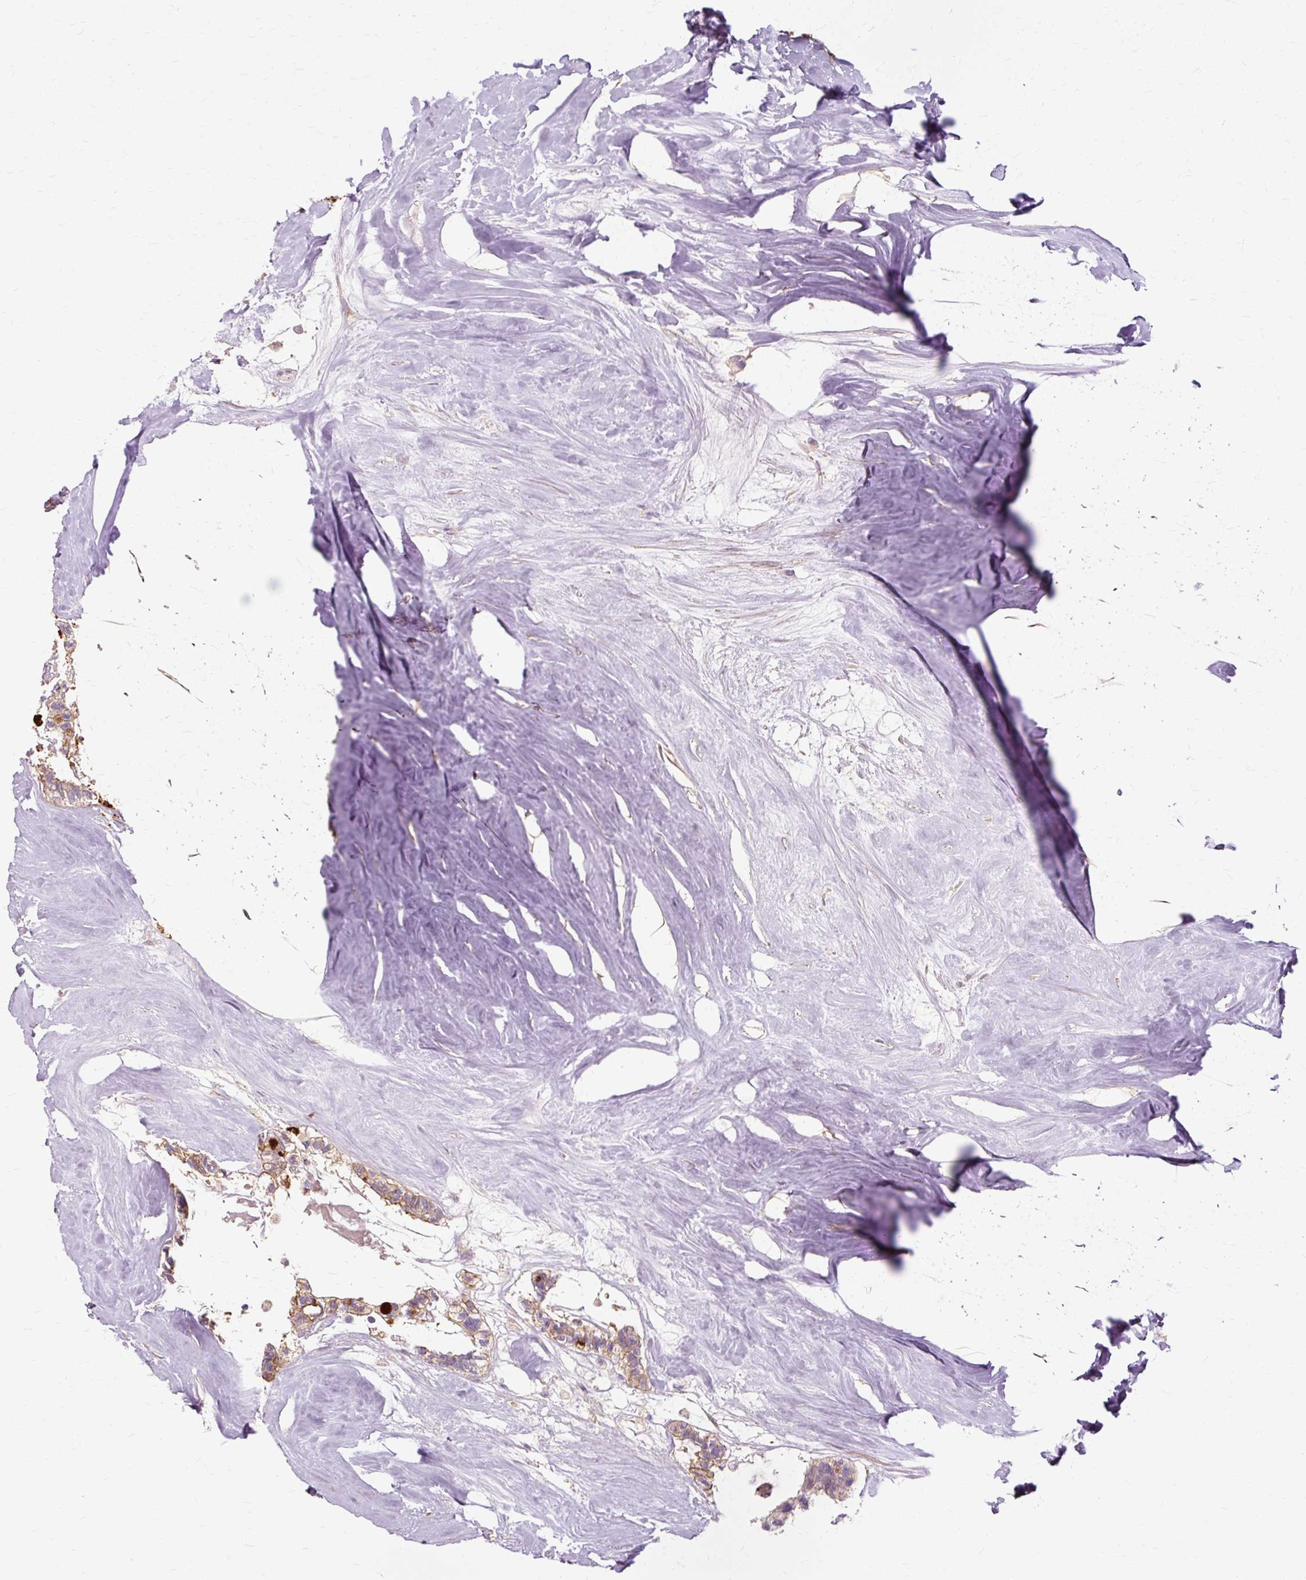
{"staining": {"intensity": "moderate", "quantity": ">75%", "location": "cytoplasmic/membranous"}, "tissue": "colorectal cancer", "cell_type": "Tumor cells", "image_type": "cancer", "snomed": [{"axis": "morphology", "description": "Adenocarcinoma, NOS"}, {"axis": "topography", "description": "Colon"}, {"axis": "topography", "description": "Rectum"}], "caption": "A micrograph of human colorectal adenocarcinoma stained for a protein exhibits moderate cytoplasmic/membranous brown staining in tumor cells.", "gene": "TSPAN8", "patient": {"sex": "male", "age": 57}}